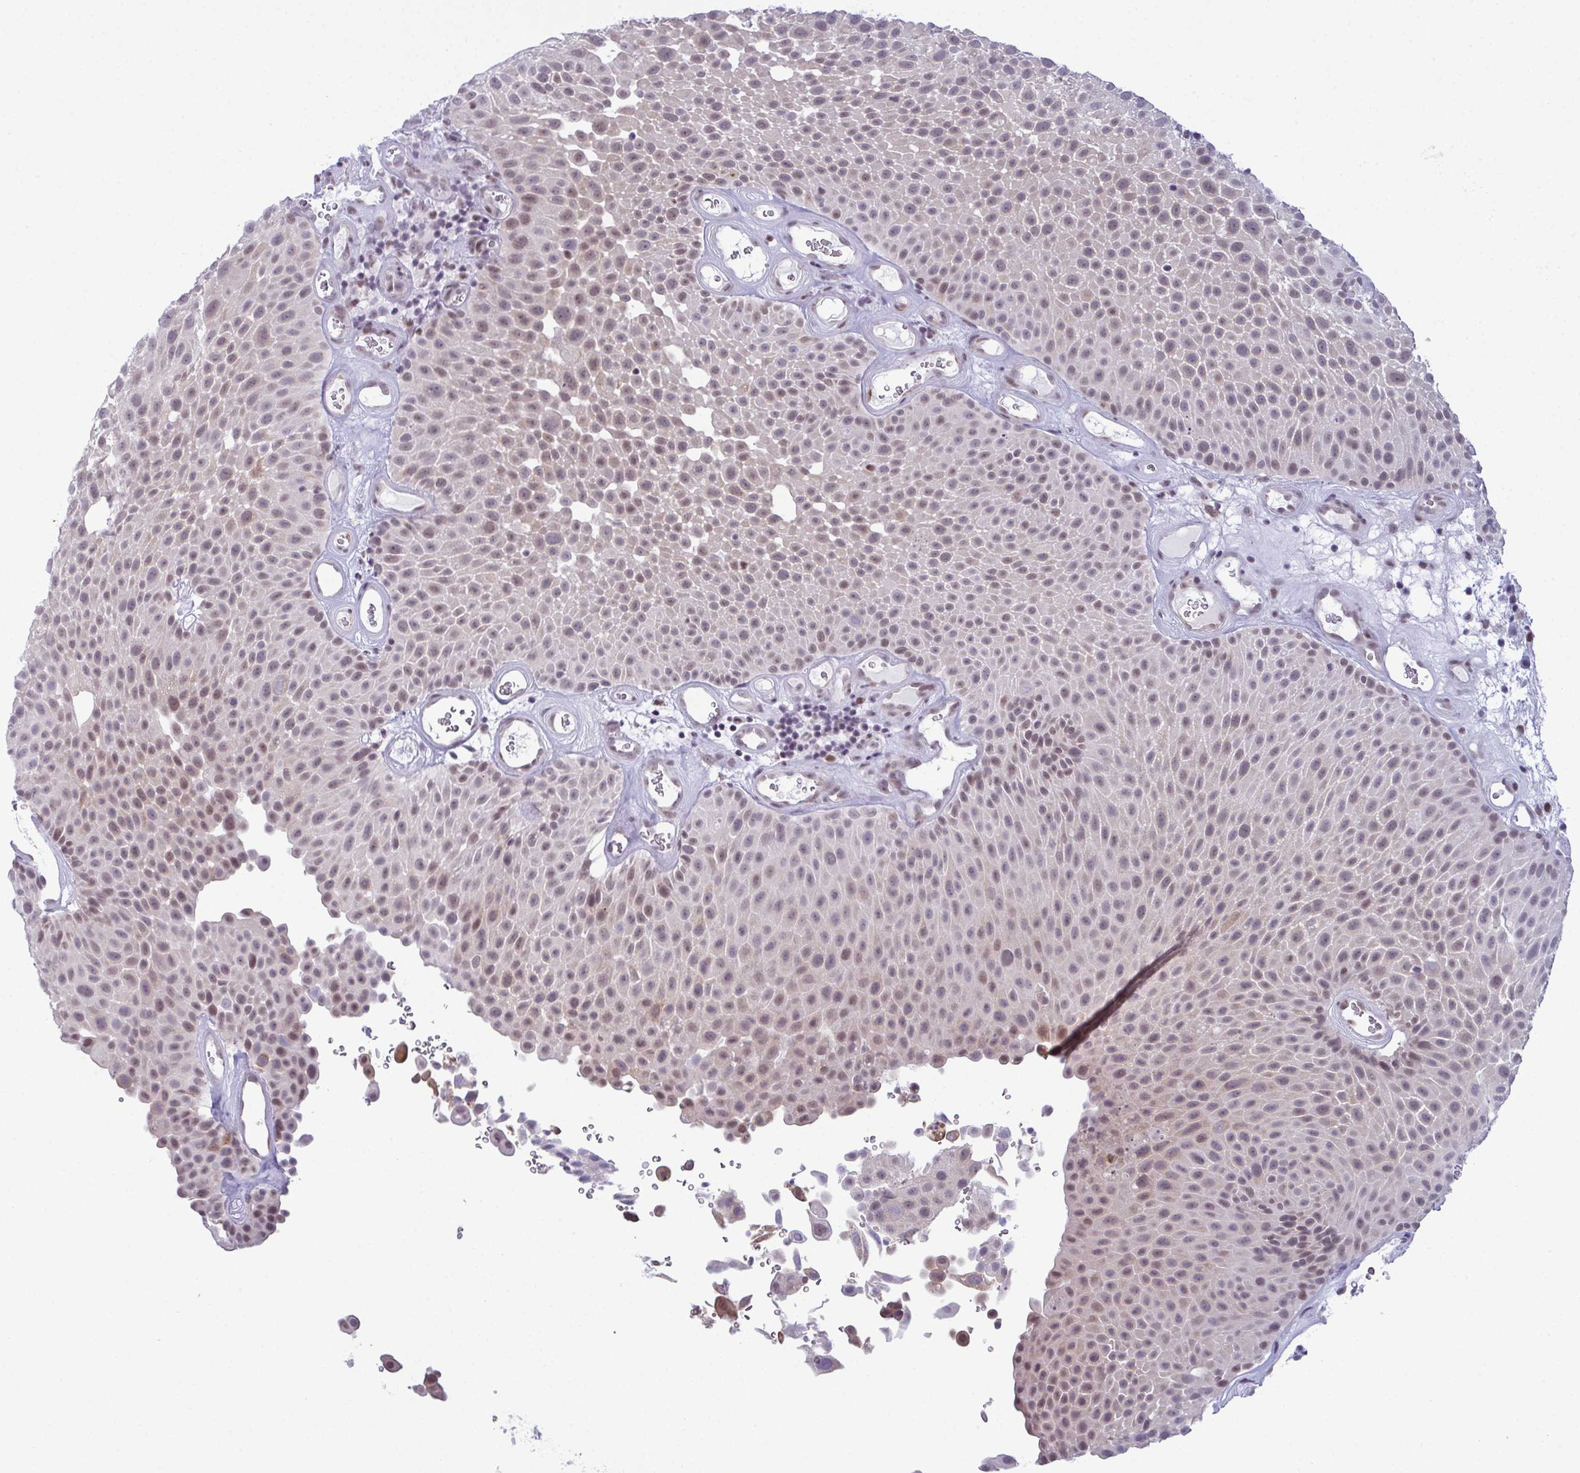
{"staining": {"intensity": "moderate", "quantity": "25%-75%", "location": "nuclear"}, "tissue": "urothelial cancer", "cell_type": "Tumor cells", "image_type": "cancer", "snomed": [{"axis": "morphology", "description": "Urothelial carcinoma, Low grade"}, {"axis": "topography", "description": "Urinary bladder"}], "caption": "Protein expression analysis of human urothelial cancer reveals moderate nuclear expression in about 25%-75% of tumor cells.", "gene": "RBM7", "patient": {"sex": "male", "age": 72}}